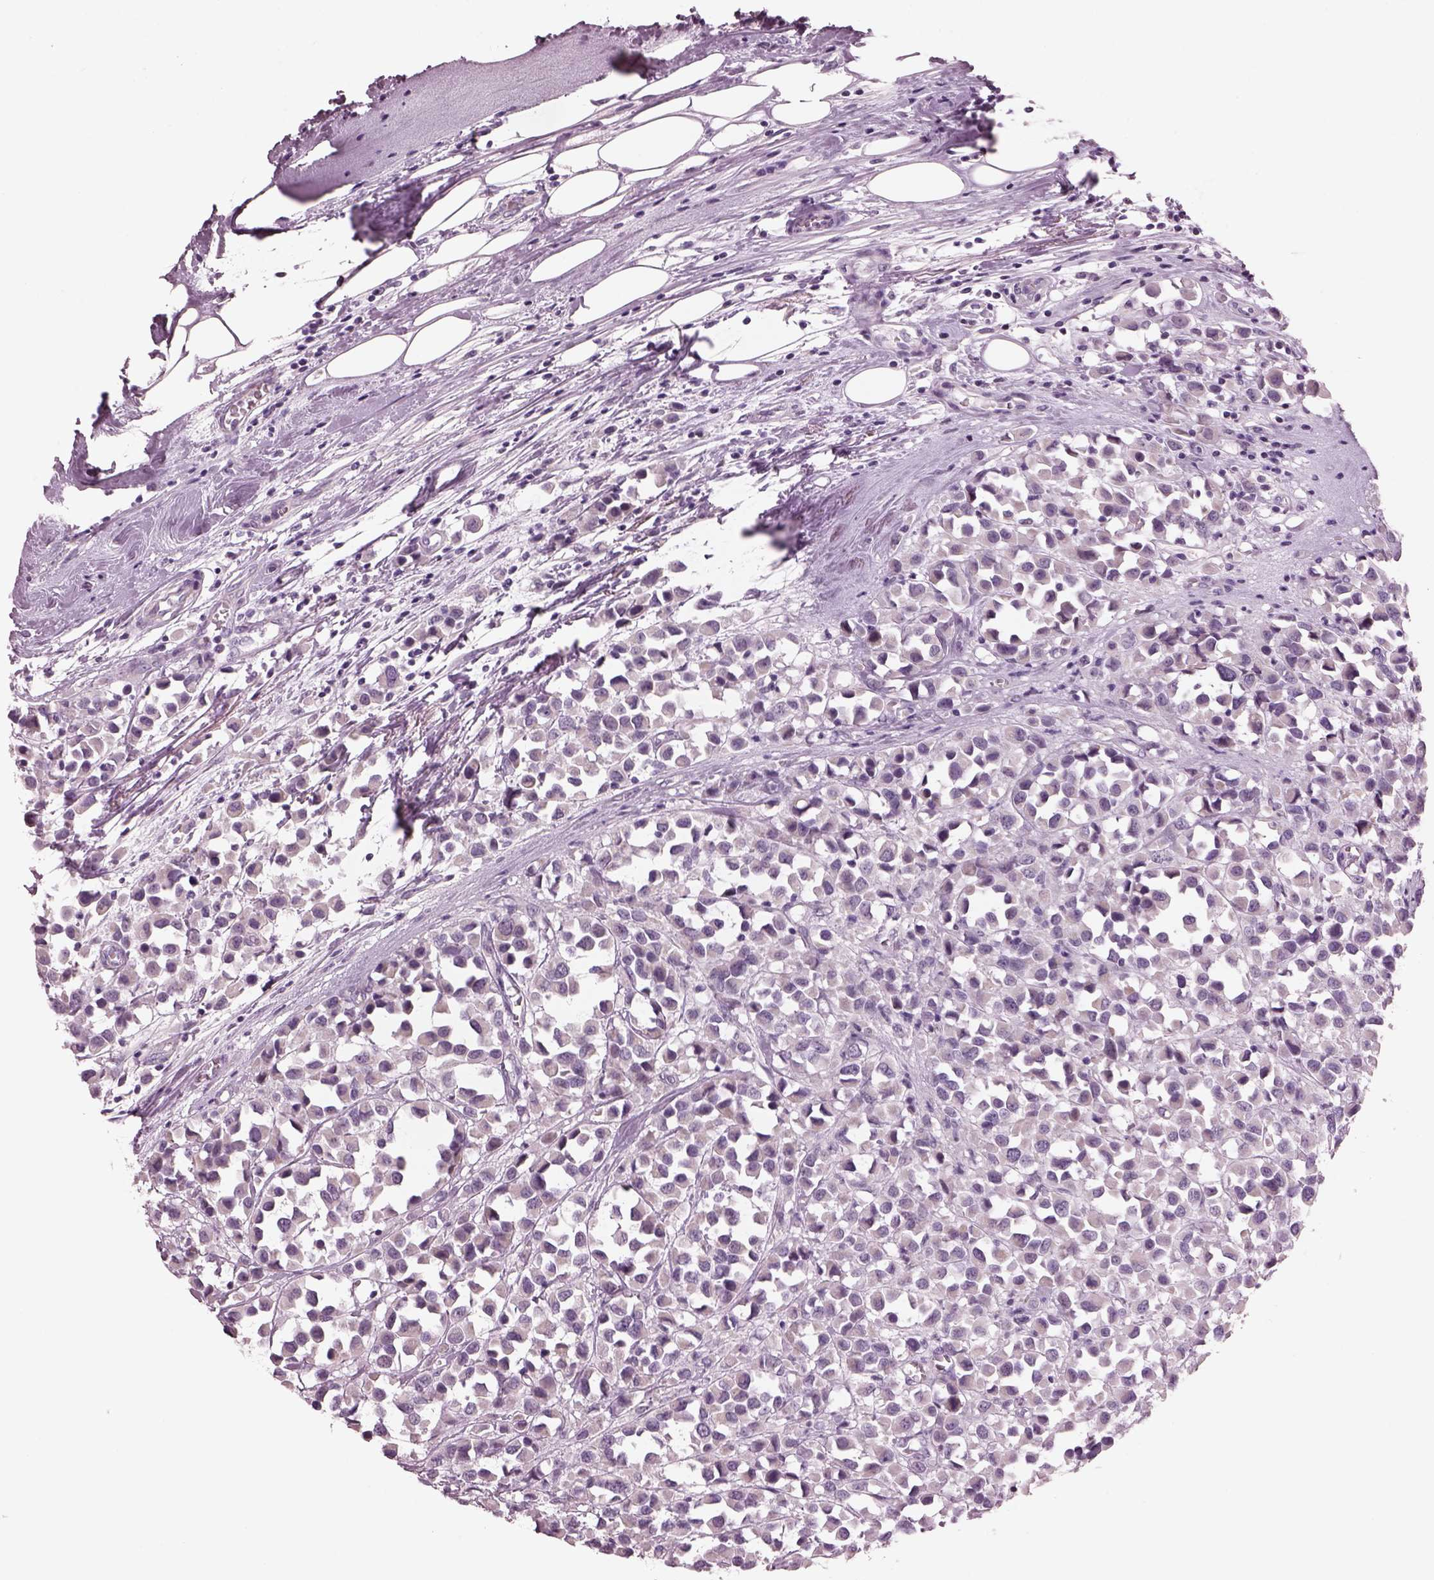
{"staining": {"intensity": "negative", "quantity": "none", "location": "none"}, "tissue": "breast cancer", "cell_type": "Tumor cells", "image_type": "cancer", "snomed": [{"axis": "morphology", "description": "Duct carcinoma"}, {"axis": "topography", "description": "Breast"}], "caption": "Immunohistochemical staining of breast intraductal carcinoma demonstrates no significant staining in tumor cells. Brightfield microscopy of immunohistochemistry stained with DAB (3,3'-diaminobenzidine) (brown) and hematoxylin (blue), captured at high magnification.", "gene": "CYLC1", "patient": {"sex": "female", "age": 61}}